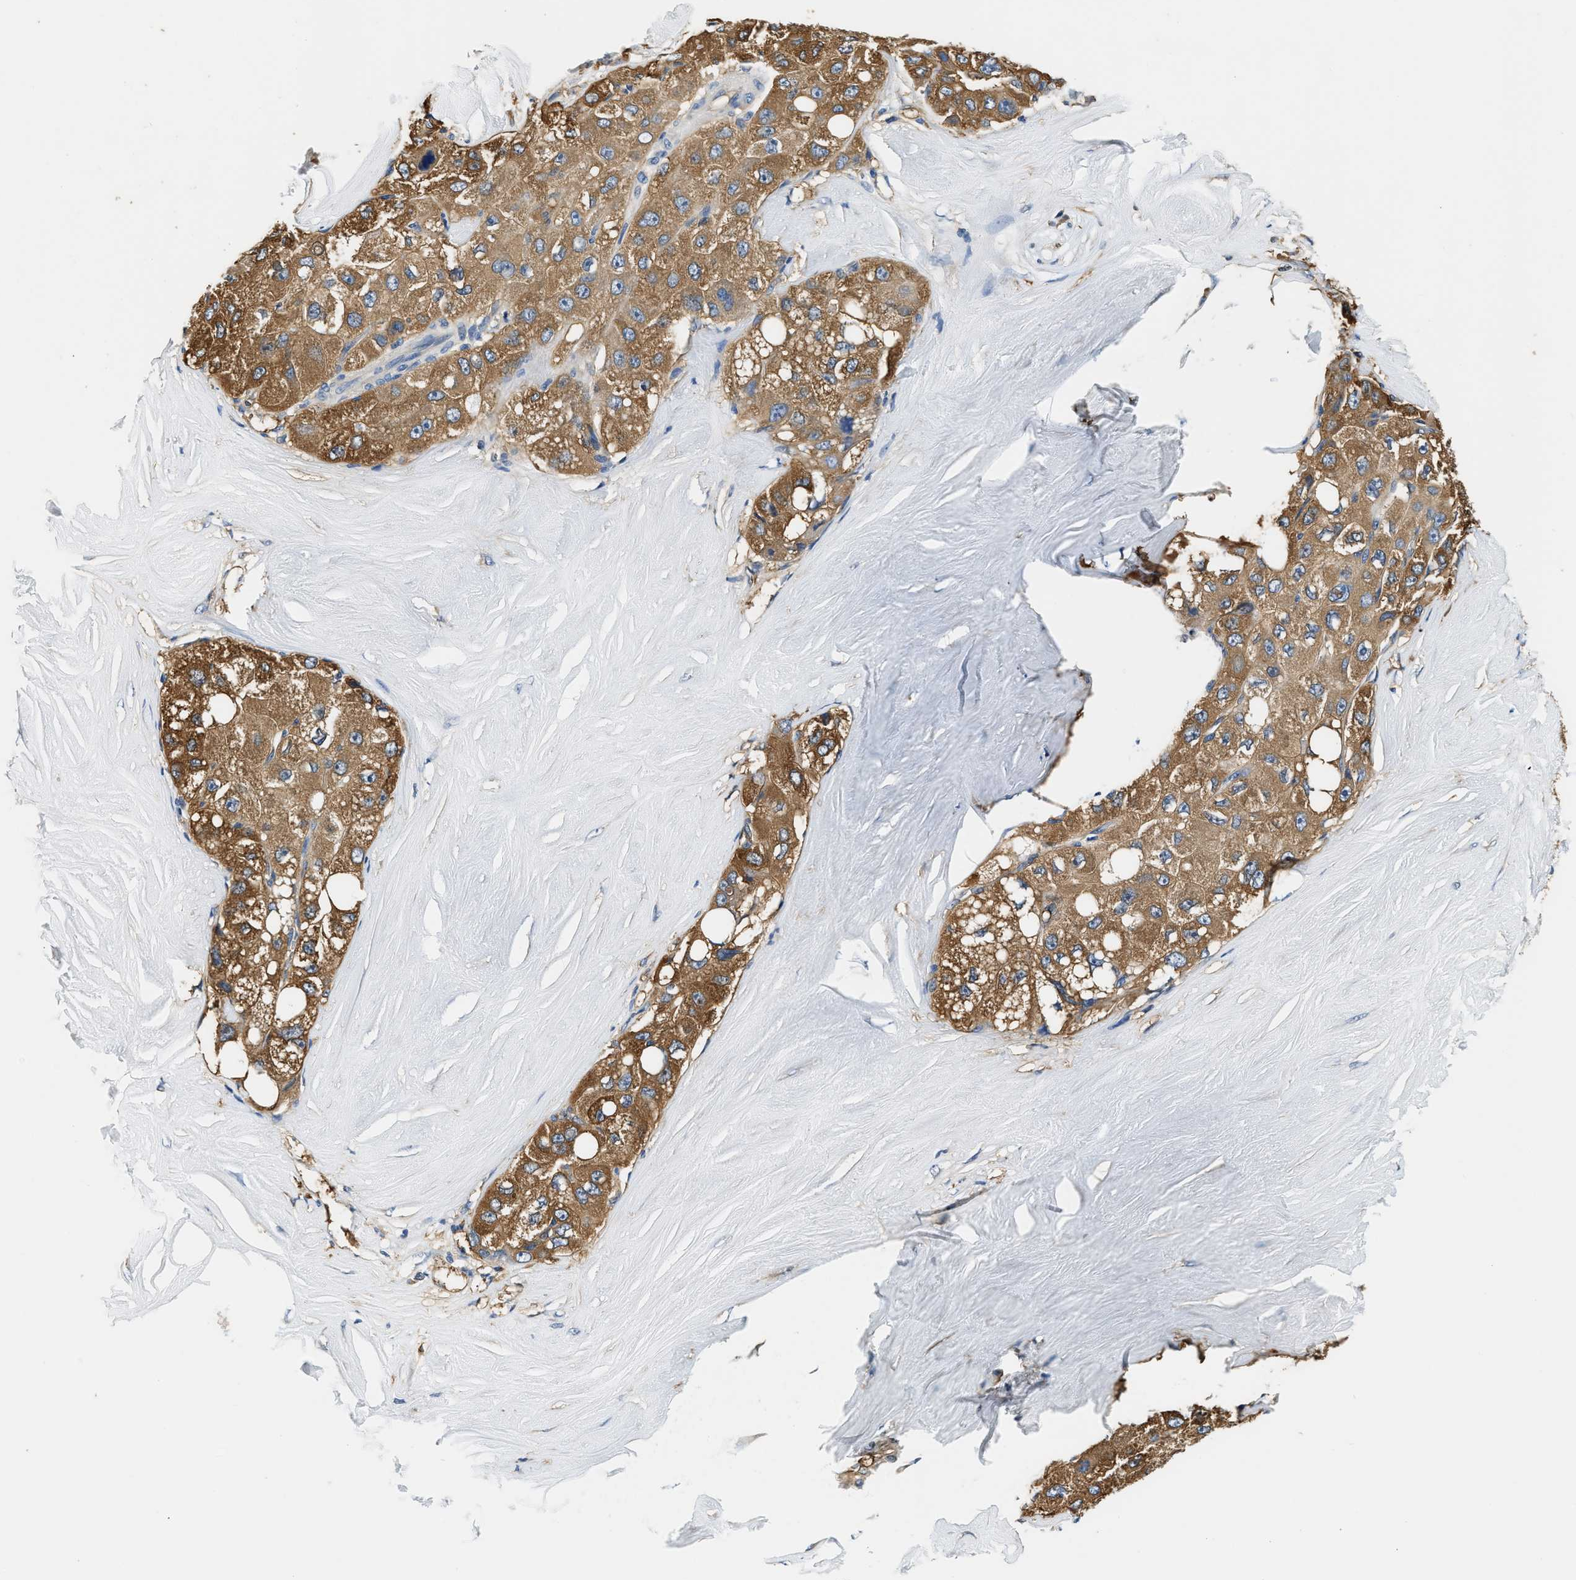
{"staining": {"intensity": "moderate", "quantity": ">75%", "location": "cytoplasmic/membranous"}, "tissue": "liver cancer", "cell_type": "Tumor cells", "image_type": "cancer", "snomed": [{"axis": "morphology", "description": "Carcinoma, Hepatocellular, NOS"}, {"axis": "topography", "description": "Liver"}], "caption": "Liver cancer (hepatocellular carcinoma) stained with DAB IHC reveals medium levels of moderate cytoplasmic/membranous positivity in about >75% of tumor cells.", "gene": "PPP2R1B", "patient": {"sex": "male", "age": 80}}